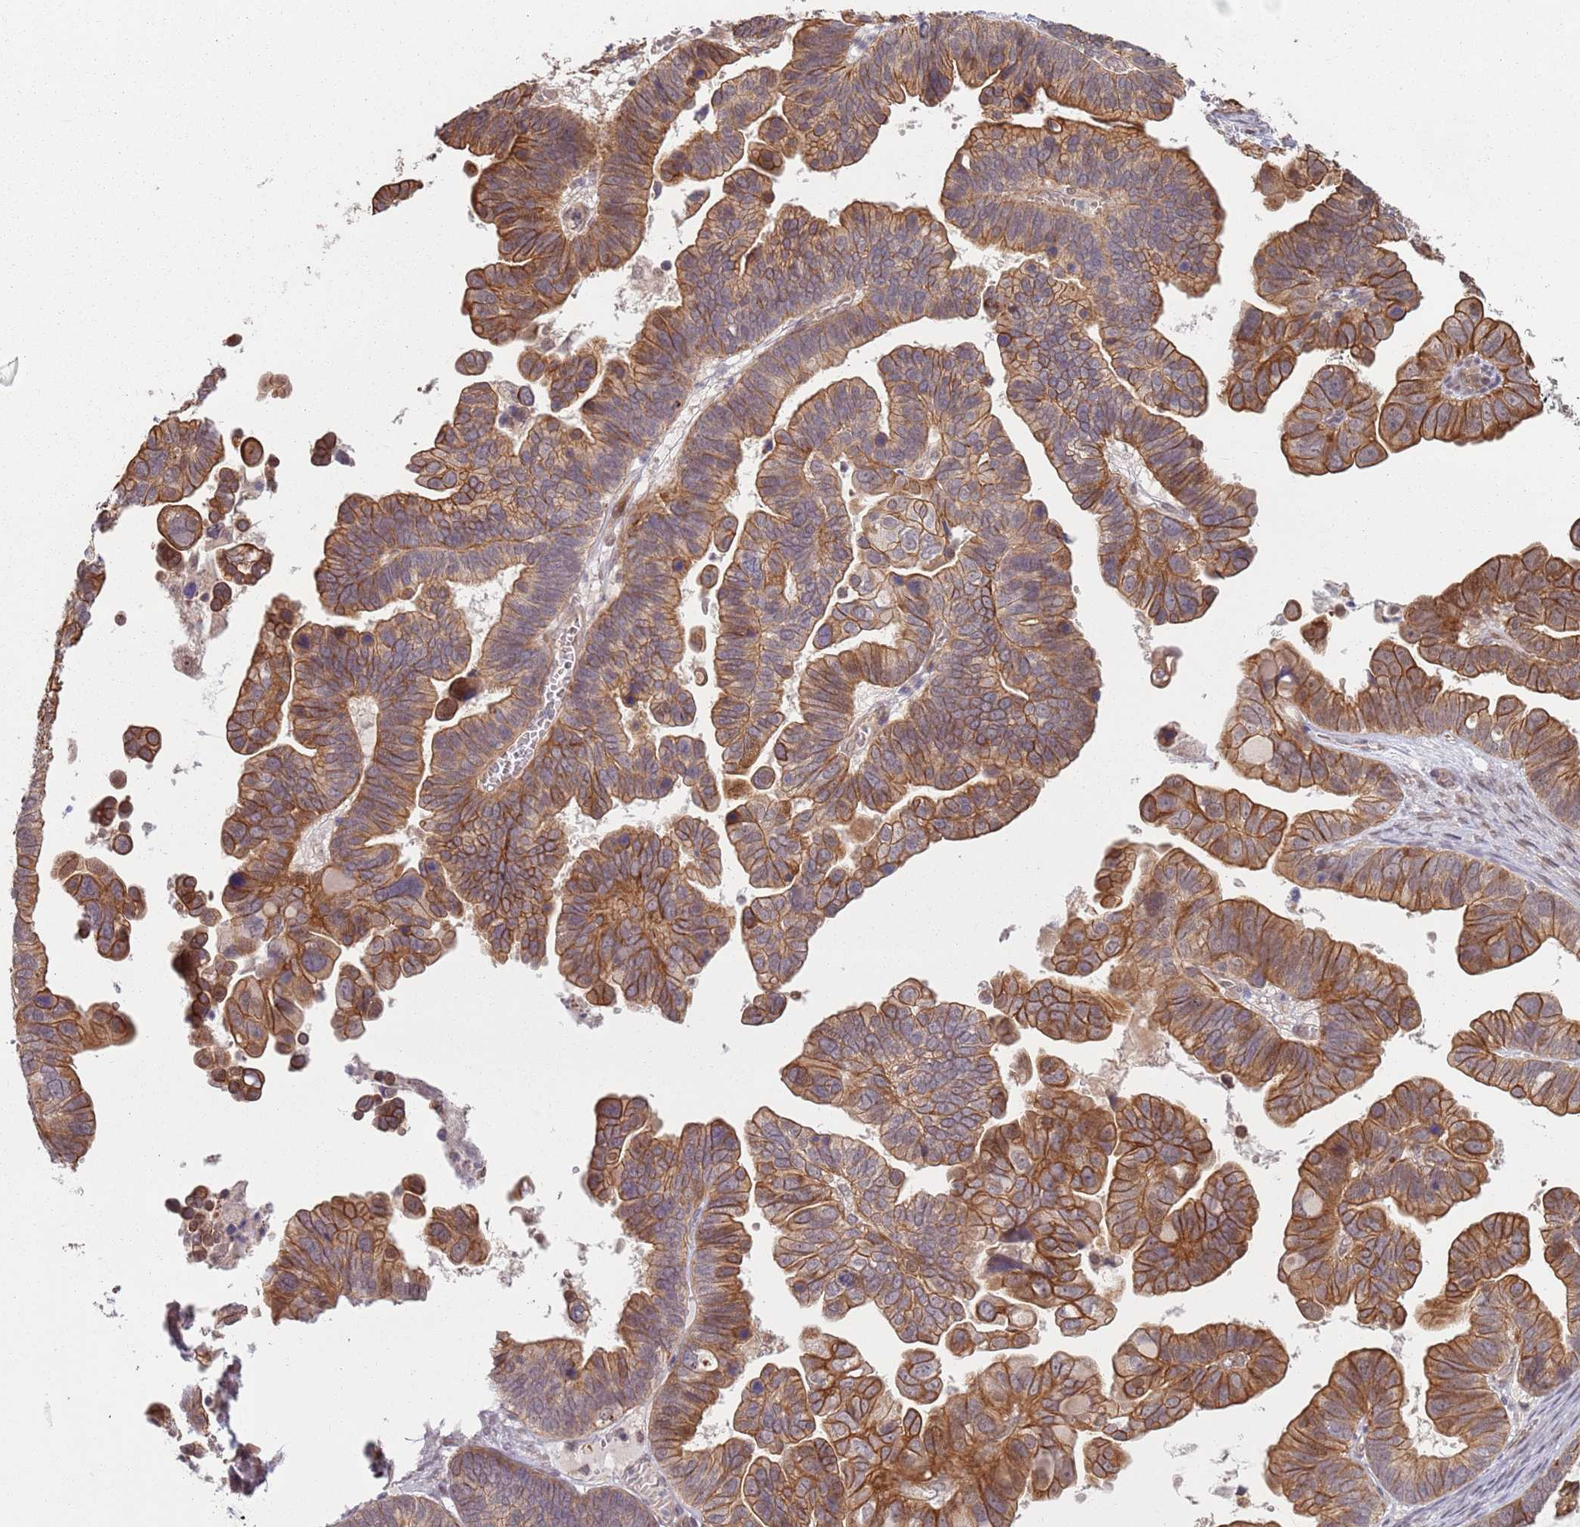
{"staining": {"intensity": "strong", "quantity": ">75%", "location": "cytoplasmic/membranous"}, "tissue": "ovarian cancer", "cell_type": "Tumor cells", "image_type": "cancer", "snomed": [{"axis": "morphology", "description": "Cystadenocarcinoma, serous, NOS"}, {"axis": "topography", "description": "Ovary"}], "caption": "This micrograph shows ovarian cancer stained with IHC to label a protein in brown. The cytoplasmic/membranous of tumor cells show strong positivity for the protein. Nuclei are counter-stained blue.", "gene": "CCDC154", "patient": {"sex": "female", "age": 56}}